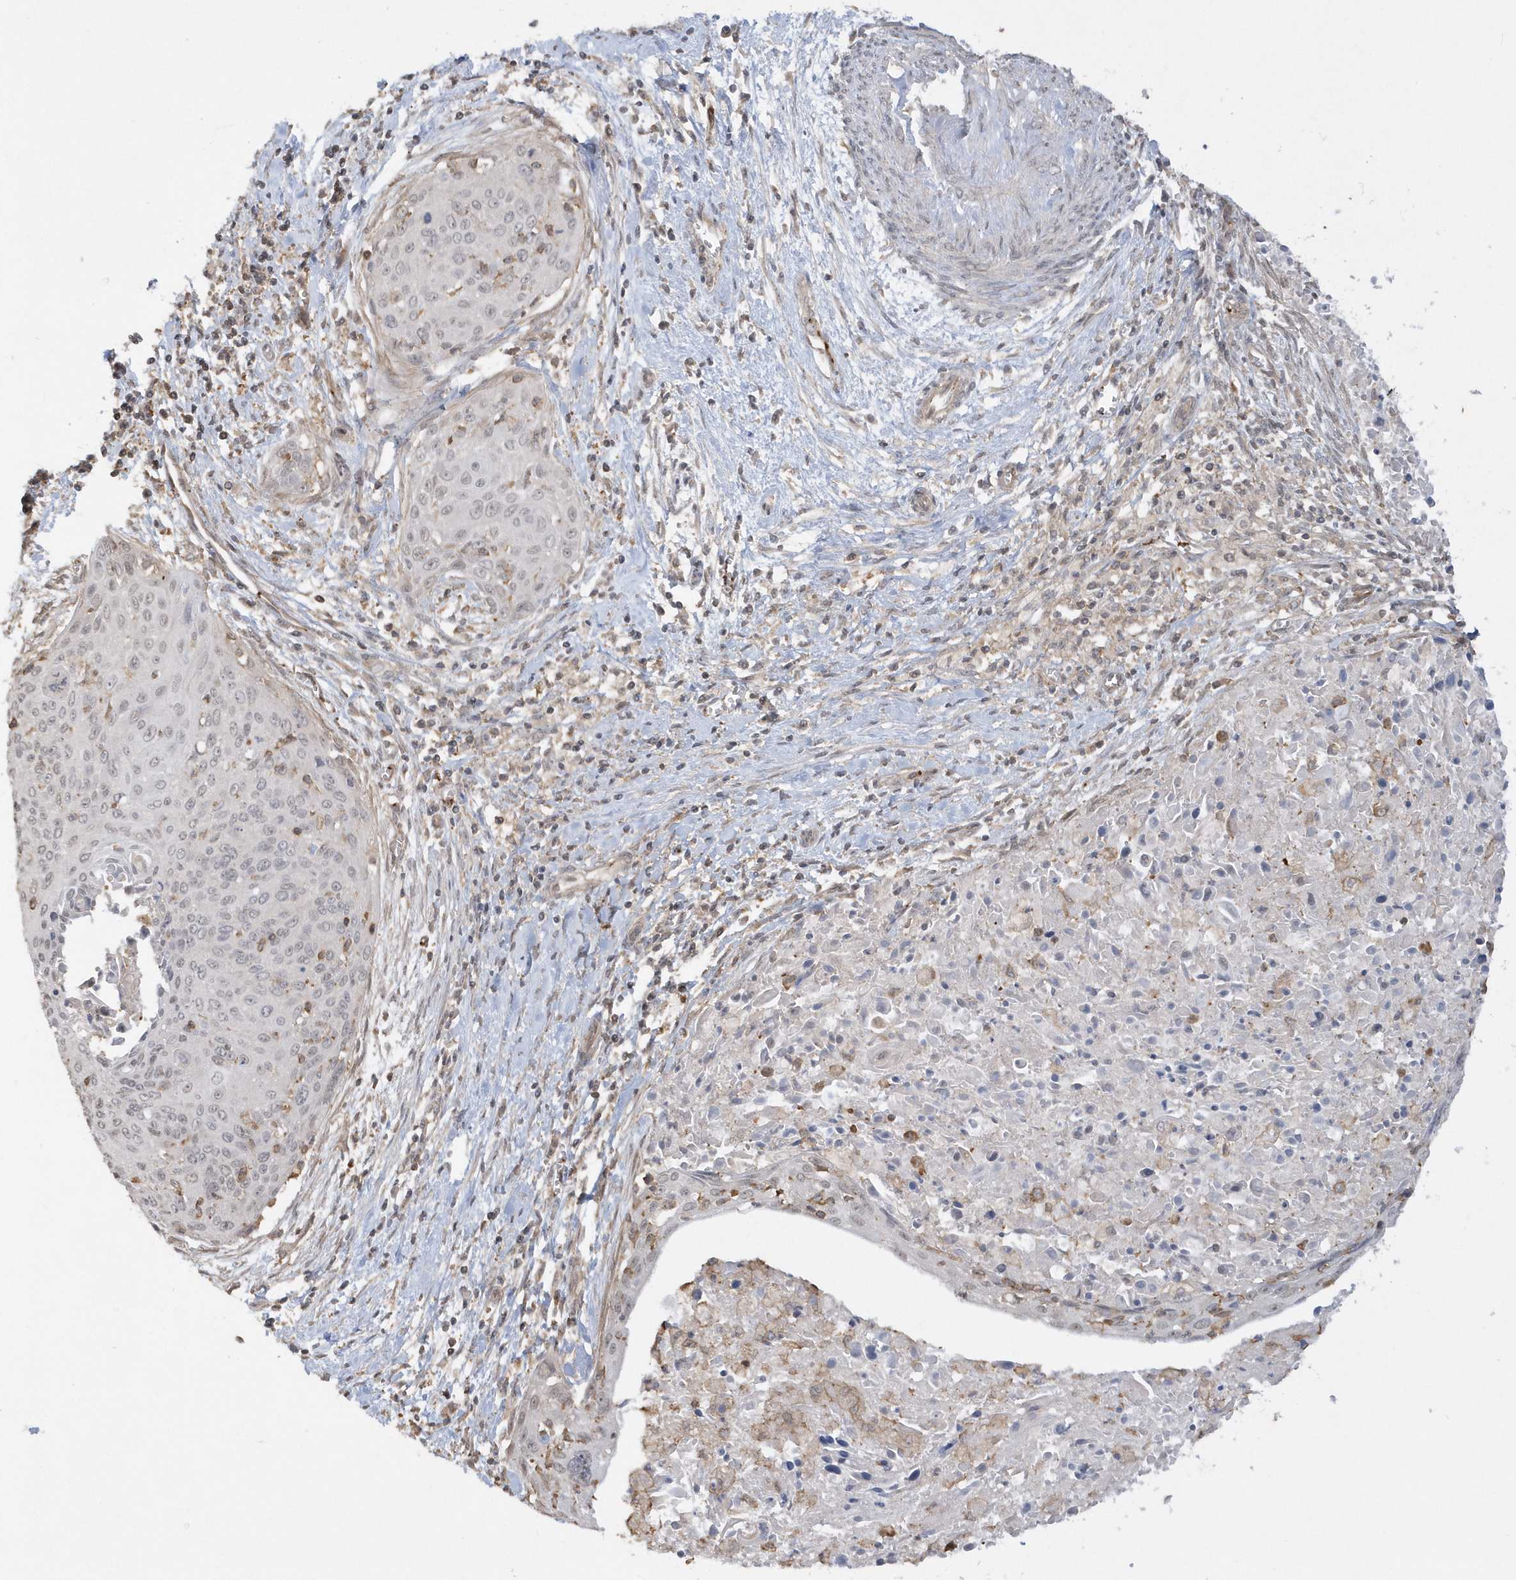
{"staining": {"intensity": "negative", "quantity": "none", "location": "none"}, "tissue": "cervical cancer", "cell_type": "Tumor cells", "image_type": "cancer", "snomed": [{"axis": "morphology", "description": "Squamous cell carcinoma, NOS"}, {"axis": "topography", "description": "Cervix"}], "caption": "Immunohistochemistry (IHC) image of neoplastic tissue: cervical cancer stained with DAB (3,3'-diaminobenzidine) displays no significant protein positivity in tumor cells.", "gene": "BSN", "patient": {"sex": "female", "age": 55}}